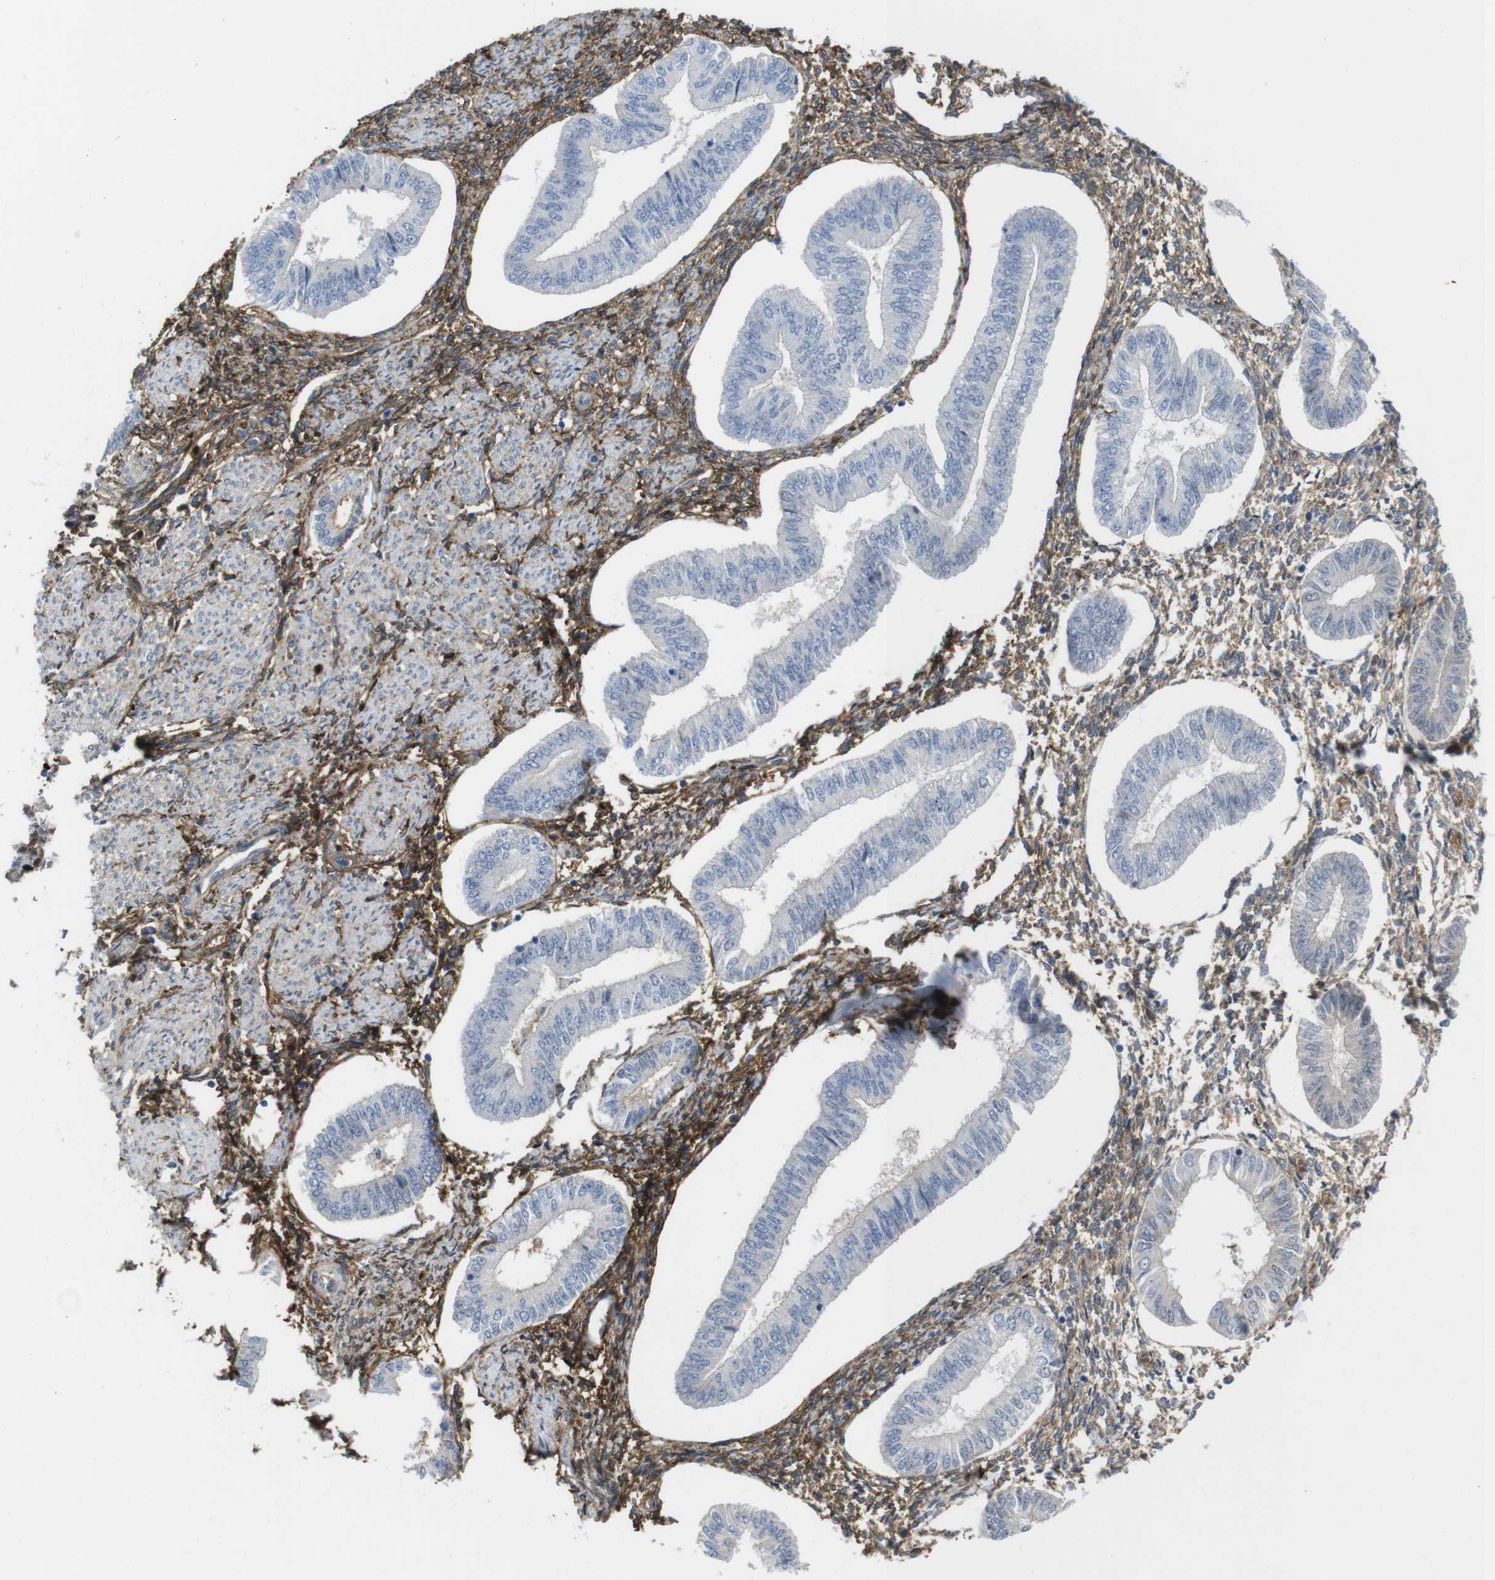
{"staining": {"intensity": "moderate", "quantity": "25%-75%", "location": "cytoplasmic/membranous"}, "tissue": "endometrium", "cell_type": "Cells in endometrial stroma", "image_type": "normal", "snomed": [{"axis": "morphology", "description": "Normal tissue, NOS"}, {"axis": "topography", "description": "Endometrium"}], "caption": "Immunohistochemistry staining of unremarkable endometrium, which reveals medium levels of moderate cytoplasmic/membranous expression in approximately 25%-75% of cells in endometrial stroma indicating moderate cytoplasmic/membranous protein expression. The staining was performed using DAB (brown) for protein detection and nuclei were counterstained in hematoxylin (blue).", "gene": "CYBRD1", "patient": {"sex": "female", "age": 50}}